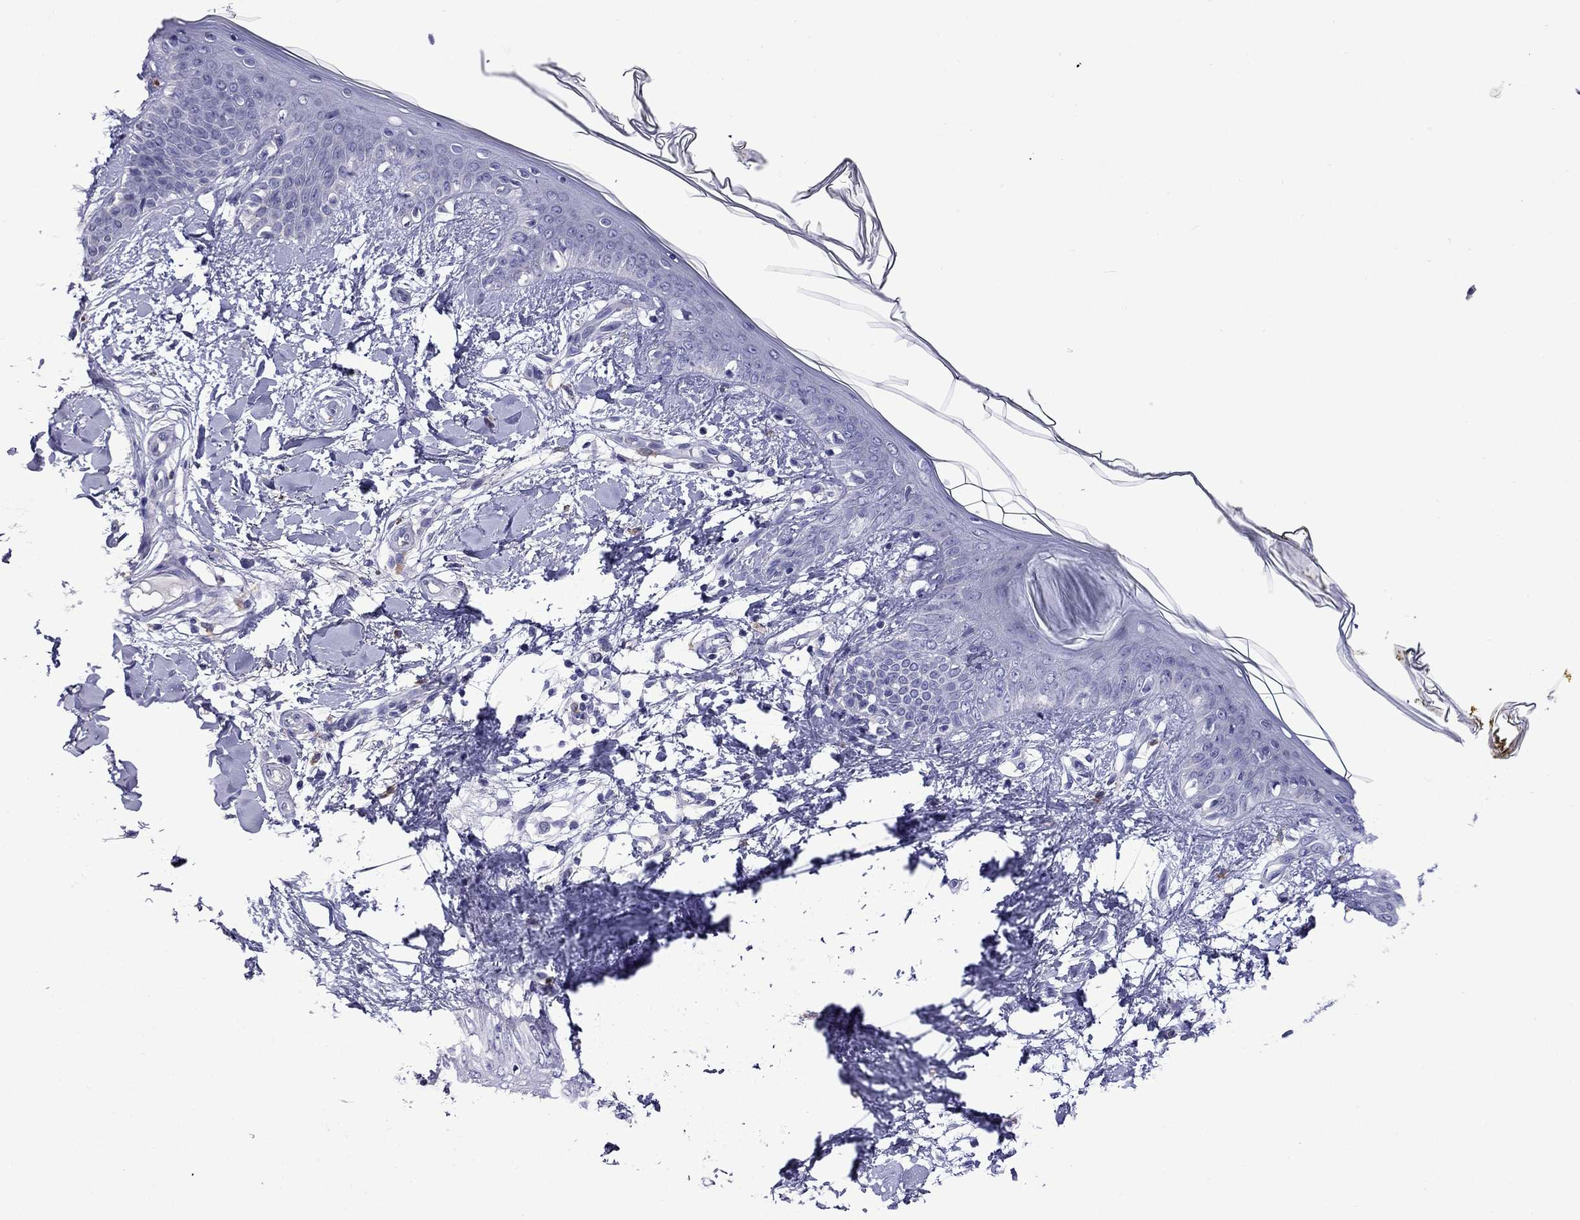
{"staining": {"intensity": "negative", "quantity": "none", "location": "none"}, "tissue": "skin", "cell_type": "Fibroblasts", "image_type": "normal", "snomed": [{"axis": "morphology", "description": "Normal tissue, NOS"}, {"axis": "topography", "description": "Skin"}], "caption": "The image displays no significant staining in fibroblasts of skin.", "gene": "STAR", "patient": {"sex": "female", "age": 34}}